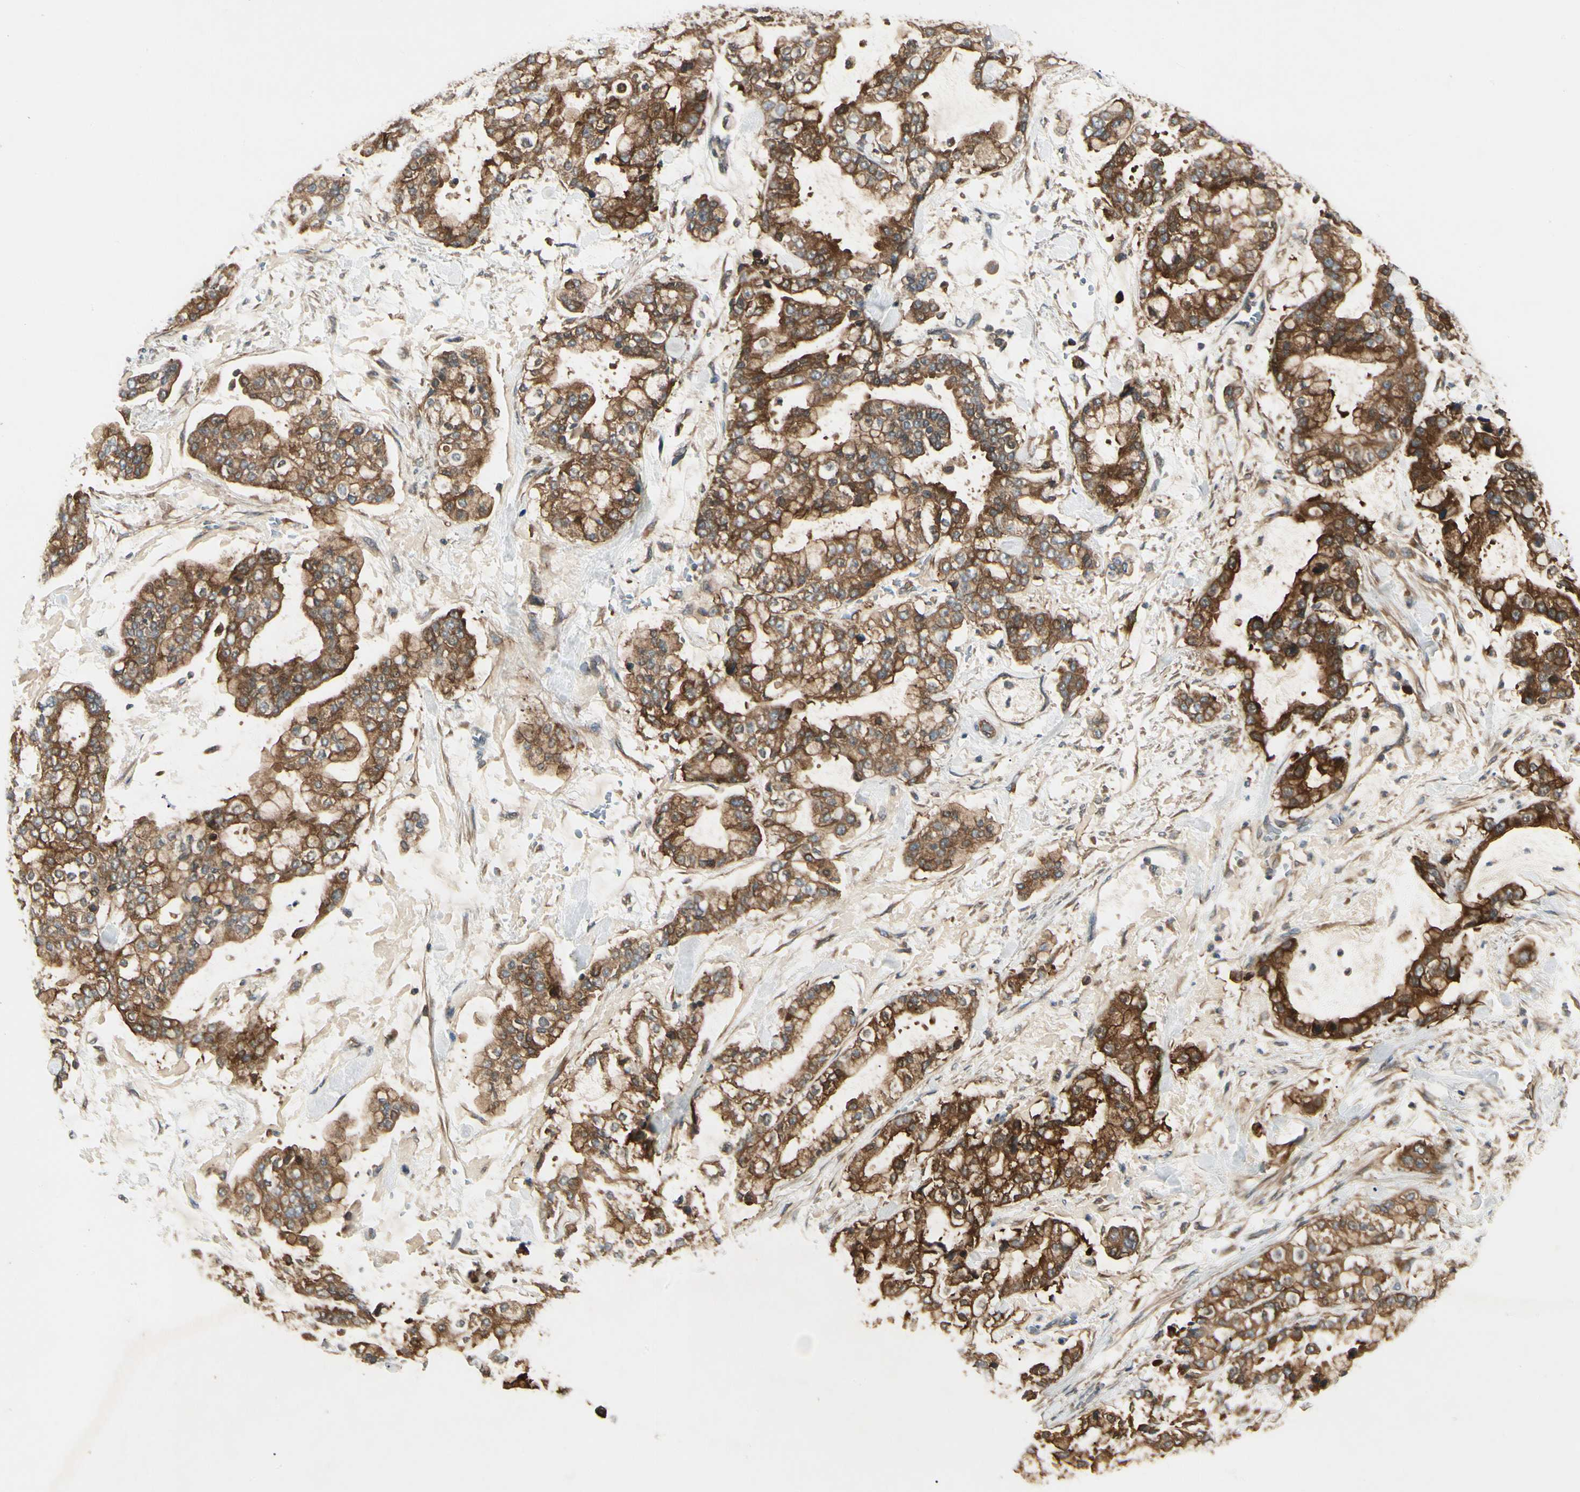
{"staining": {"intensity": "strong", "quantity": ">75%", "location": "cytoplasmic/membranous"}, "tissue": "stomach cancer", "cell_type": "Tumor cells", "image_type": "cancer", "snomed": [{"axis": "morphology", "description": "Normal tissue, NOS"}, {"axis": "morphology", "description": "Adenocarcinoma, NOS"}, {"axis": "topography", "description": "Stomach, upper"}, {"axis": "topography", "description": "Stomach"}], "caption": "Adenocarcinoma (stomach) stained with a protein marker shows strong staining in tumor cells.", "gene": "NME1-NME2", "patient": {"sex": "male", "age": 76}}